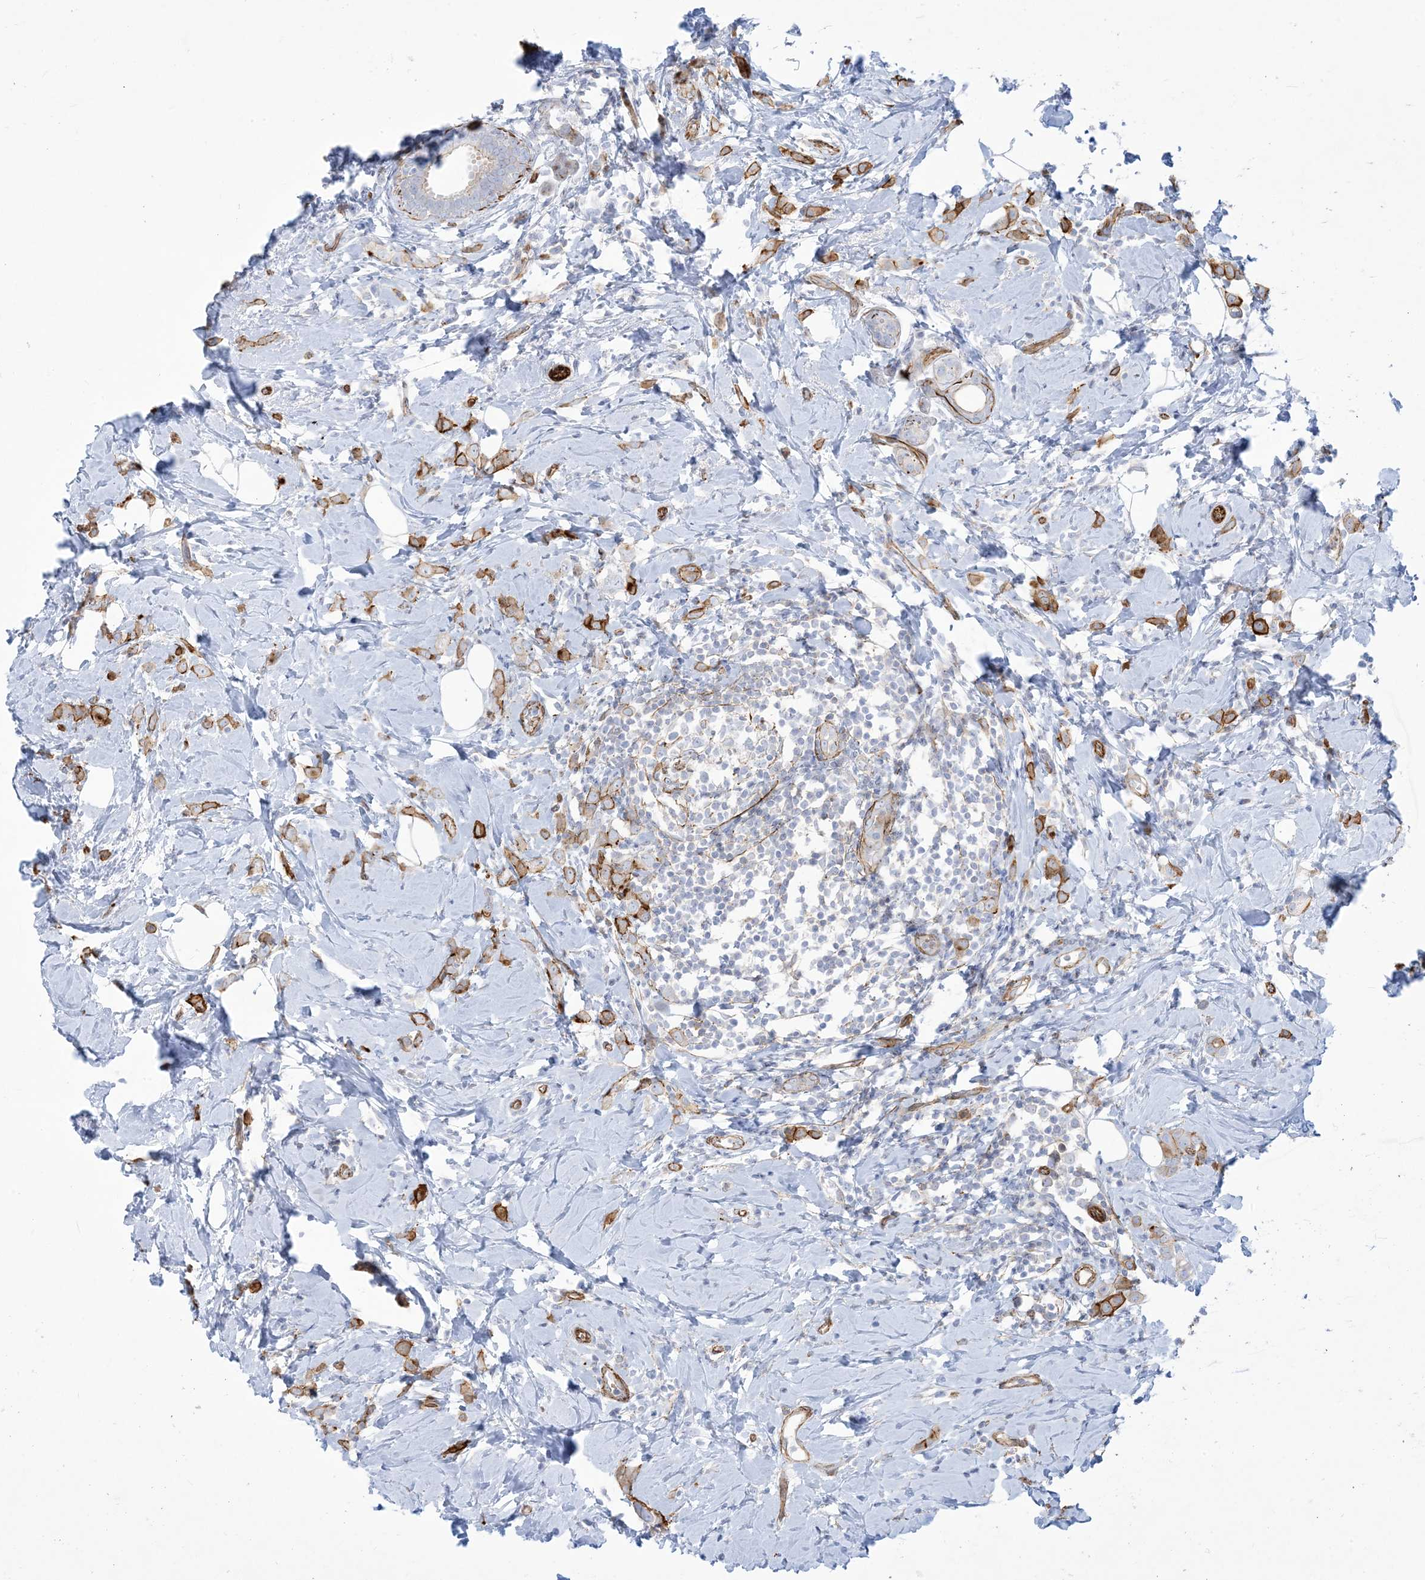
{"staining": {"intensity": "strong", "quantity": ">75%", "location": "cytoplasmic/membranous"}, "tissue": "breast cancer", "cell_type": "Tumor cells", "image_type": "cancer", "snomed": [{"axis": "morphology", "description": "Lobular carcinoma"}, {"axis": "topography", "description": "Breast"}], "caption": "A micrograph of human breast cancer (lobular carcinoma) stained for a protein exhibits strong cytoplasmic/membranous brown staining in tumor cells.", "gene": "B3GNT7", "patient": {"sex": "female", "age": 47}}